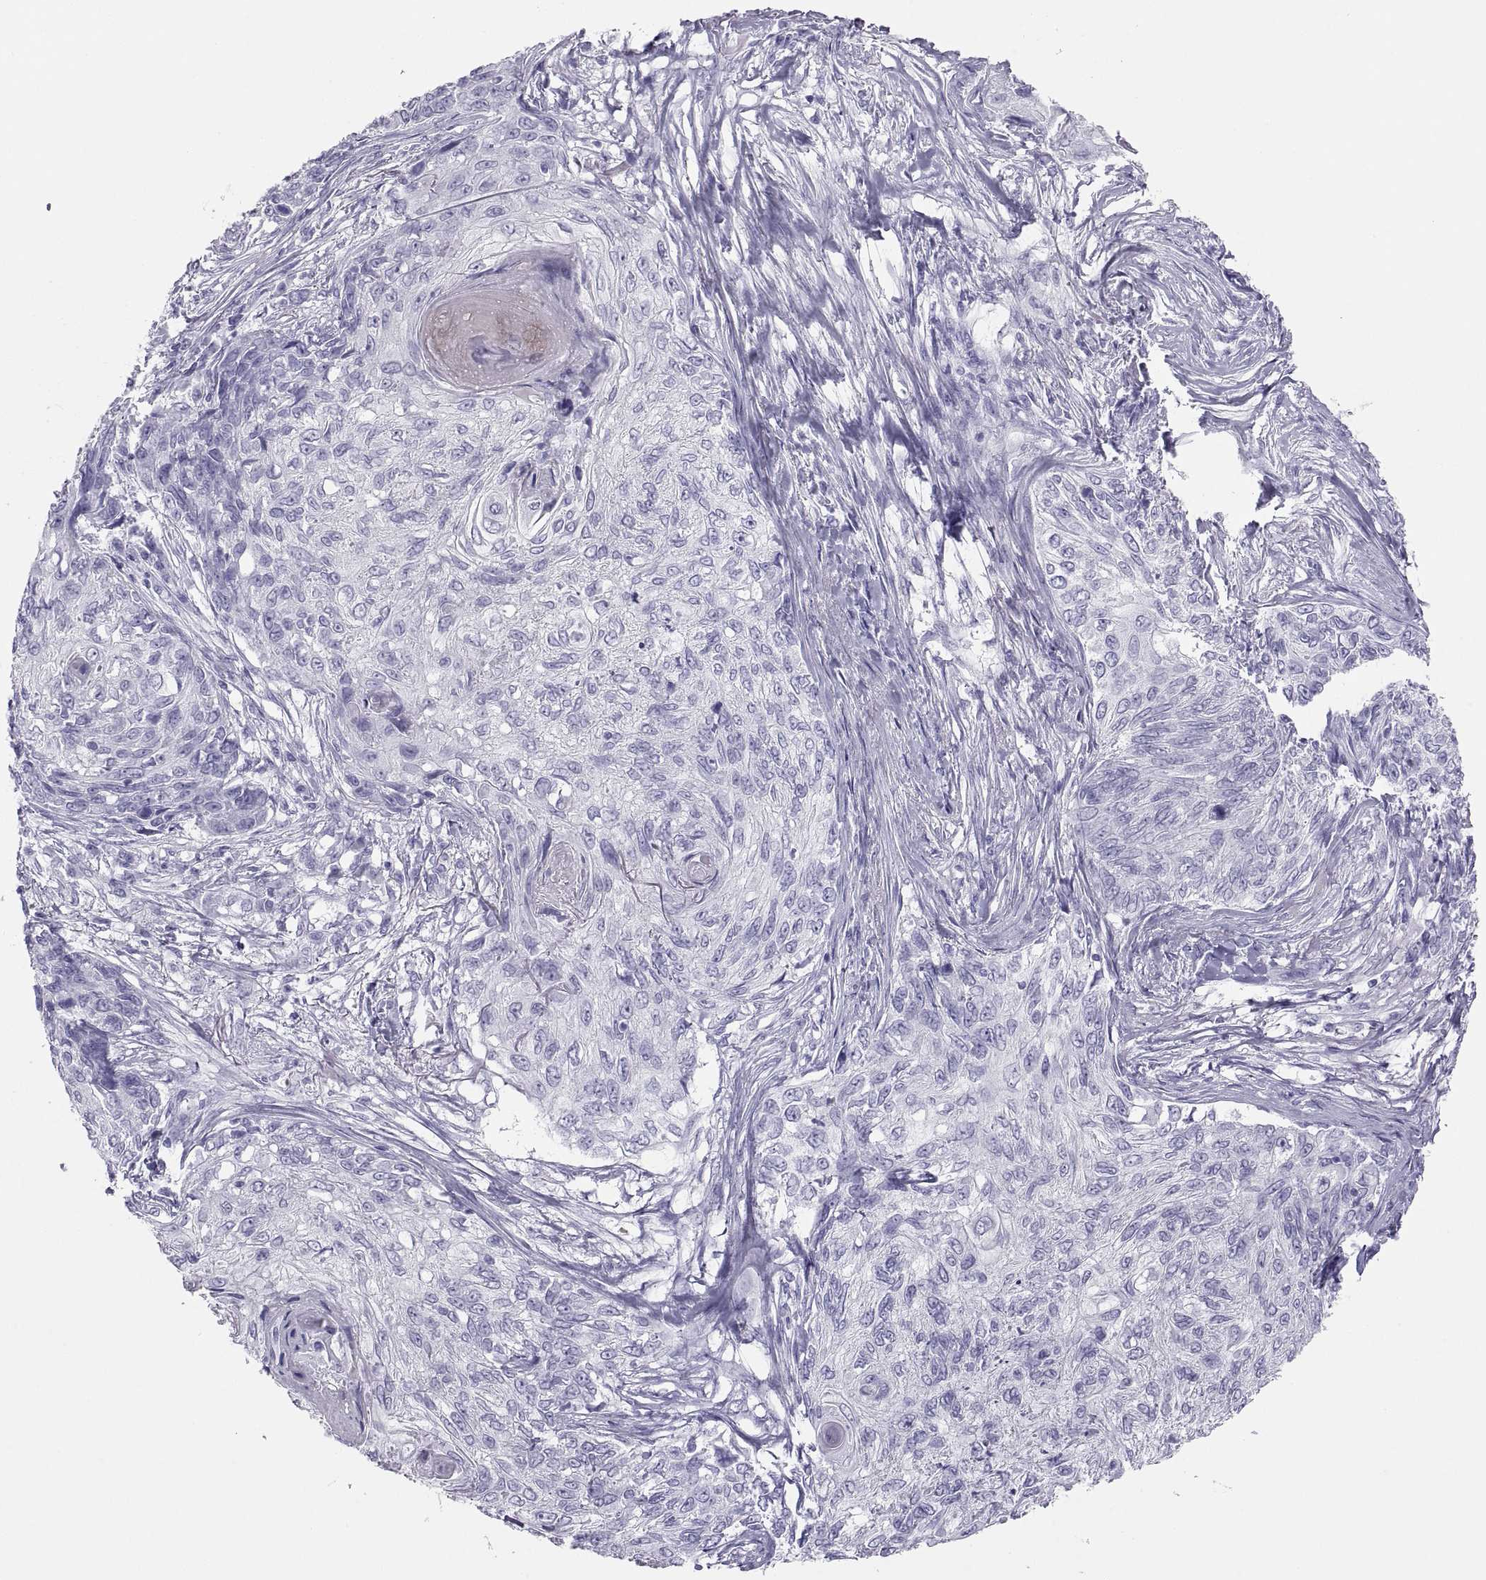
{"staining": {"intensity": "negative", "quantity": "none", "location": "none"}, "tissue": "skin cancer", "cell_type": "Tumor cells", "image_type": "cancer", "snomed": [{"axis": "morphology", "description": "Squamous cell carcinoma, NOS"}, {"axis": "topography", "description": "Skin"}], "caption": "This is an immunohistochemistry photomicrograph of skin cancer (squamous cell carcinoma). There is no expression in tumor cells.", "gene": "SEMG1", "patient": {"sex": "male", "age": 92}}